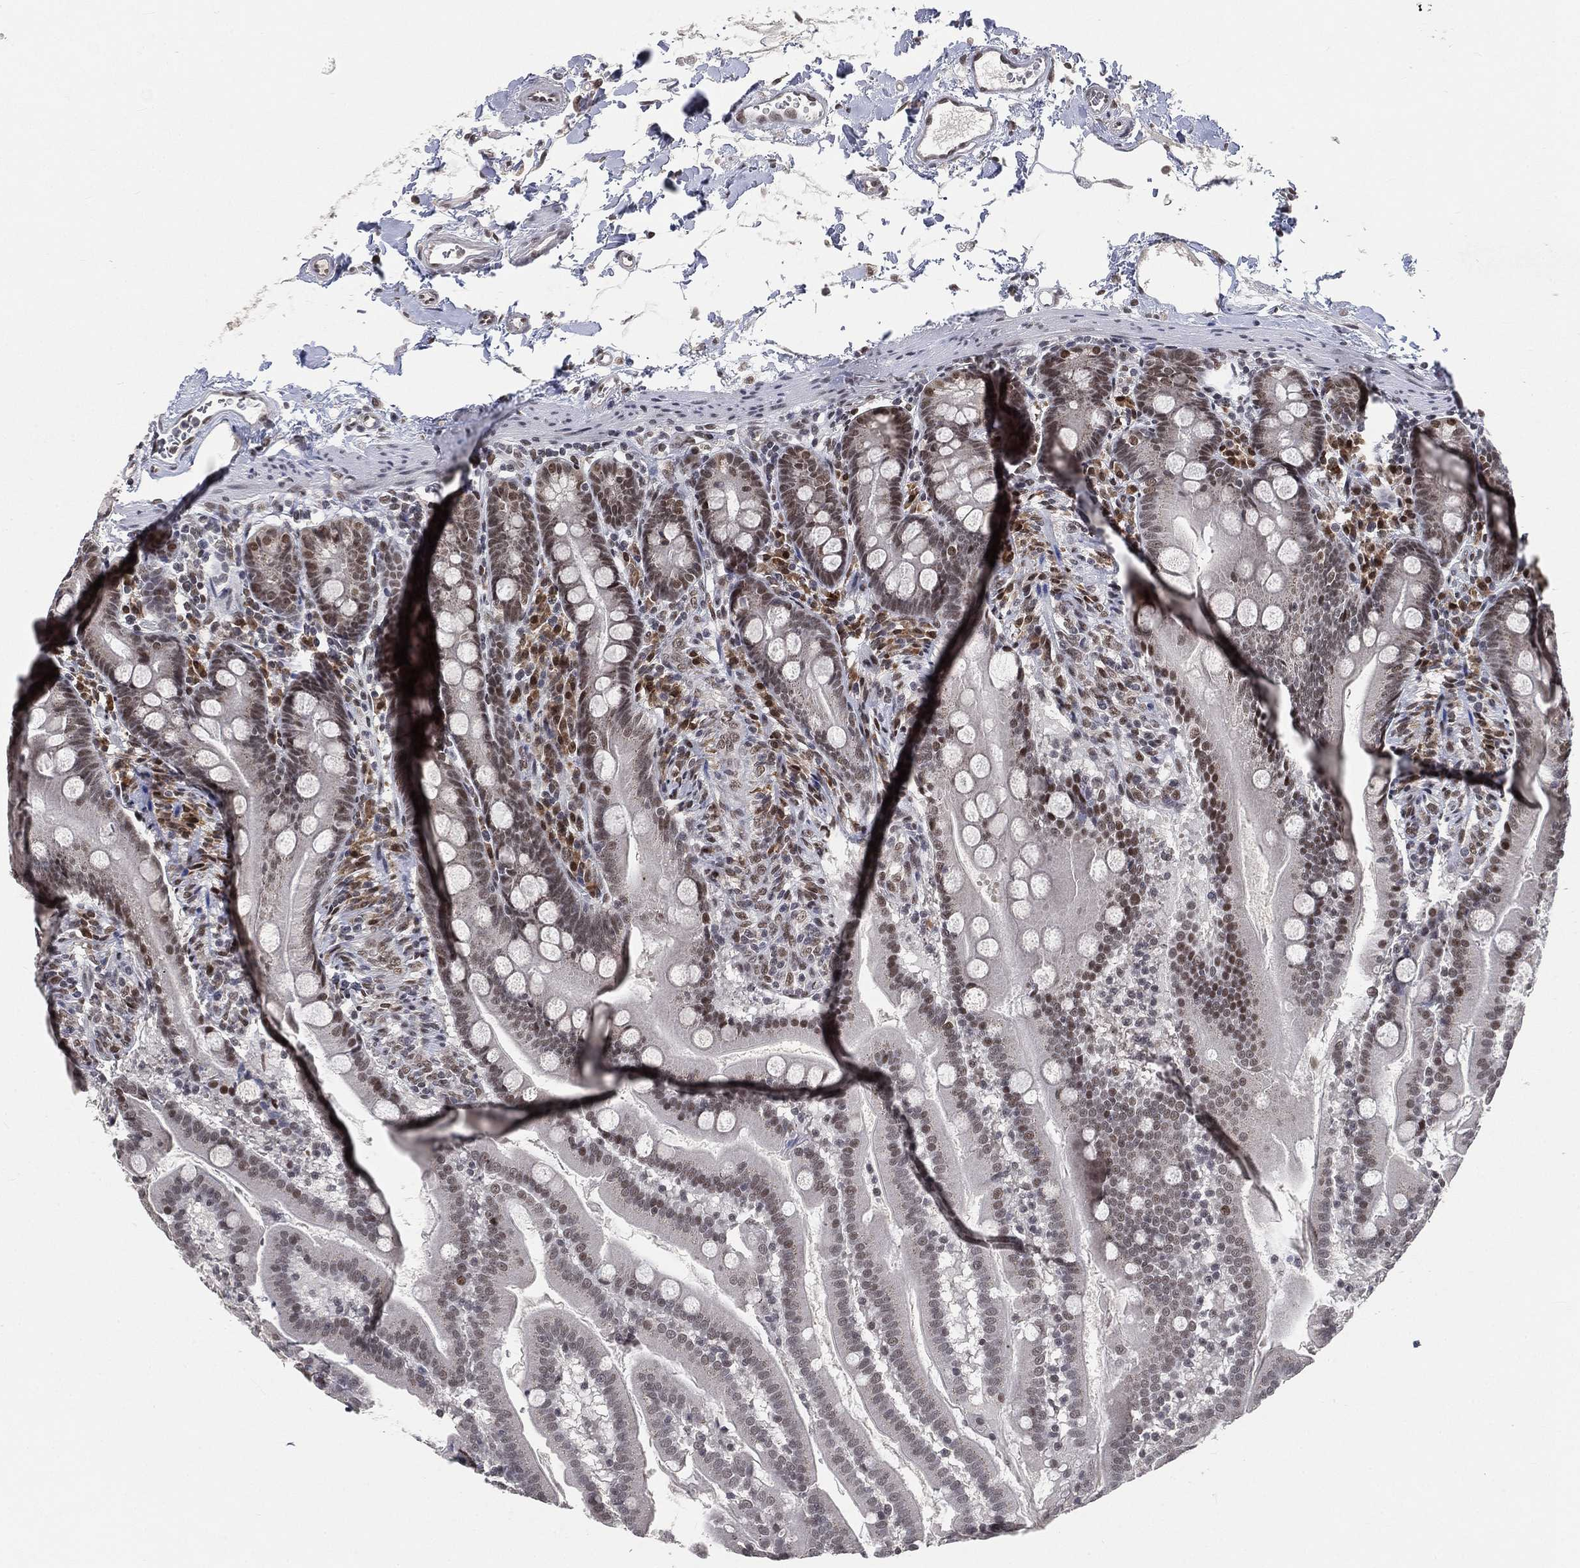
{"staining": {"intensity": "moderate", "quantity": "<25%", "location": "nuclear"}, "tissue": "small intestine", "cell_type": "Glandular cells", "image_type": "normal", "snomed": [{"axis": "morphology", "description": "Normal tissue, NOS"}, {"axis": "topography", "description": "Small intestine"}], "caption": "This histopathology image displays IHC staining of normal small intestine, with low moderate nuclear staining in approximately <25% of glandular cells.", "gene": "YLPM1", "patient": {"sex": "female", "age": 44}}